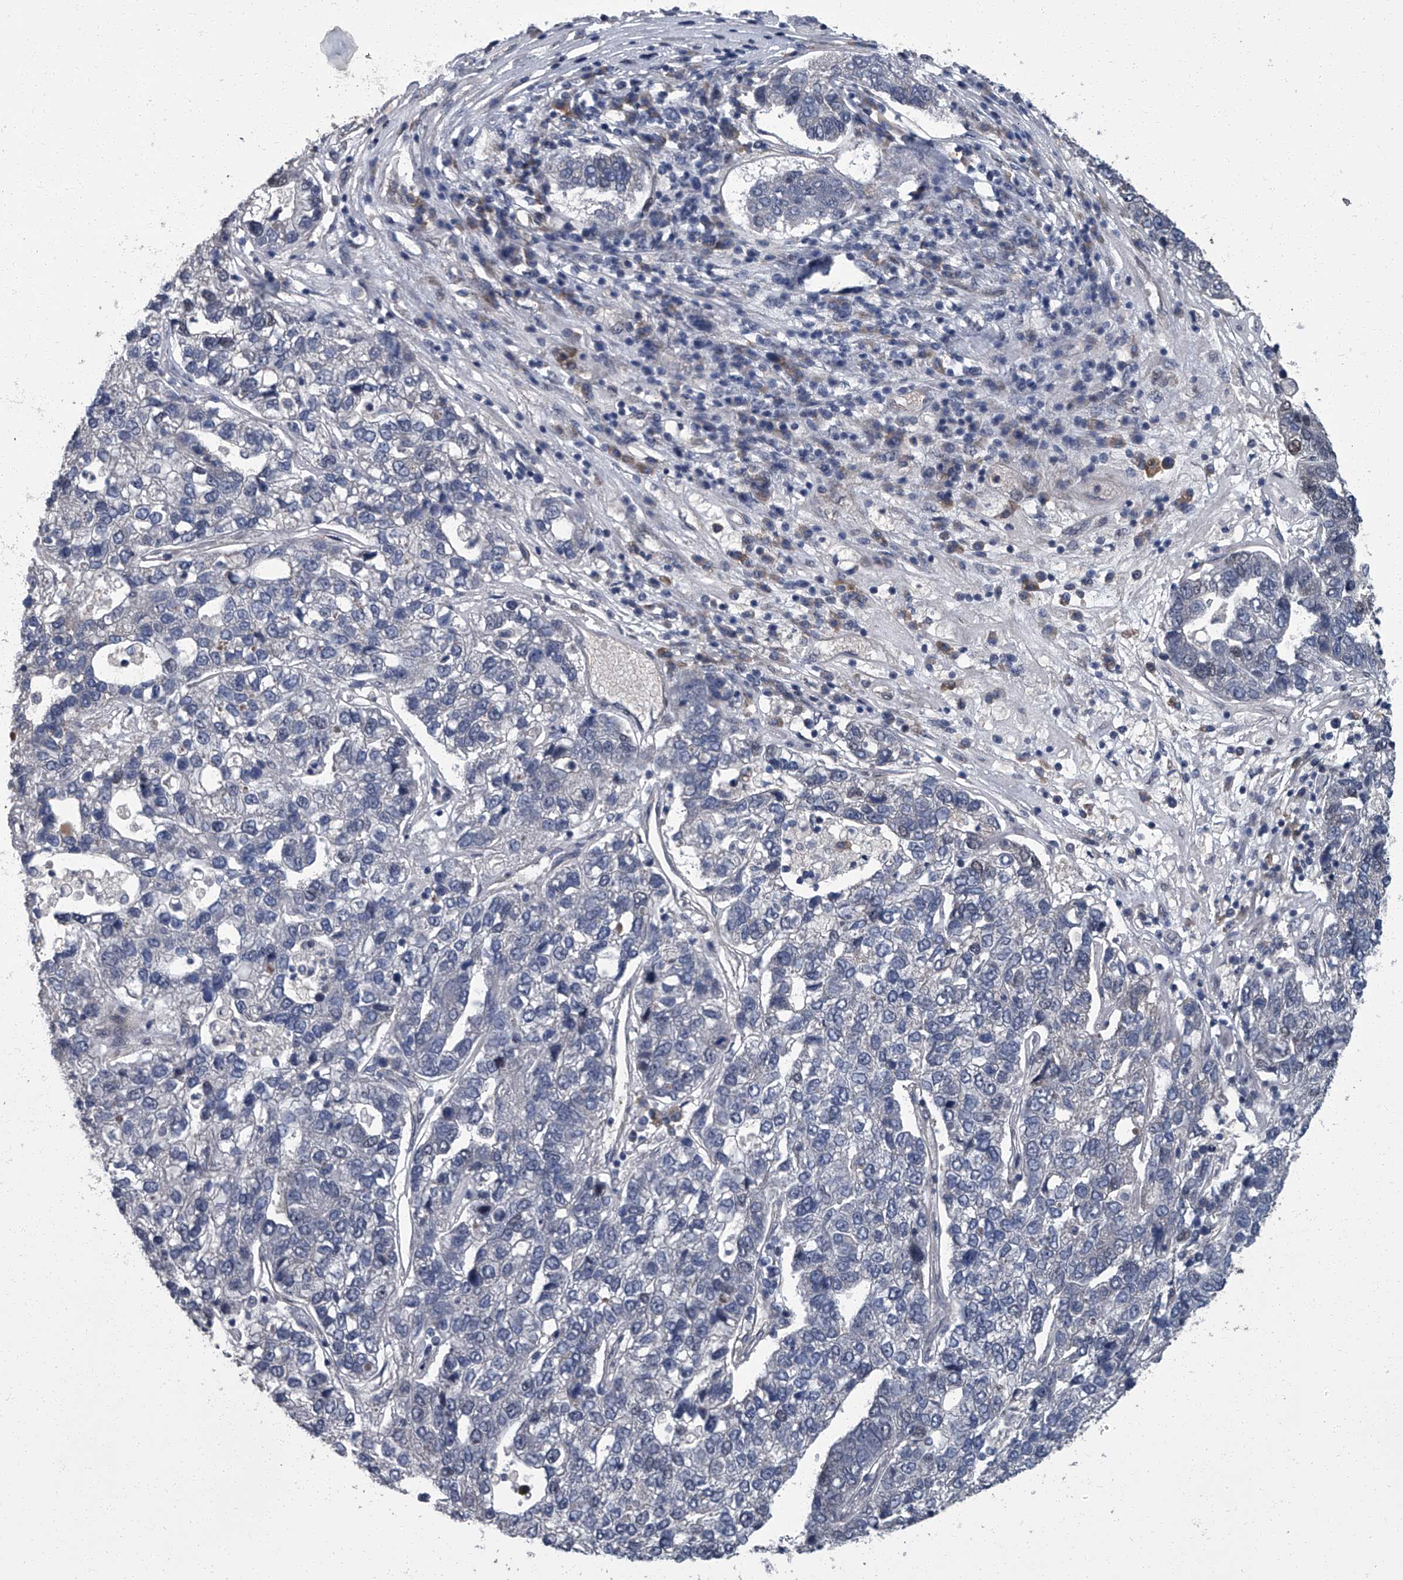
{"staining": {"intensity": "negative", "quantity": "none", "location": "none"}, "tissue": "pancreatic cancer", "cell_type": "Tumor cells", "image_type": "cancer", "snomed": [{"axis": "morphology", "description": "Adenocarcinoma, NOS"}, {"axis": "topography", "description": "Pancreas"}], "caption": "Histopathology image shows no significant protein staining in tumor cells of pancreatic cancer (adenocarcinoma).", "gene": "ZNF274", "patient": {"sex": "female", "age": 61}}